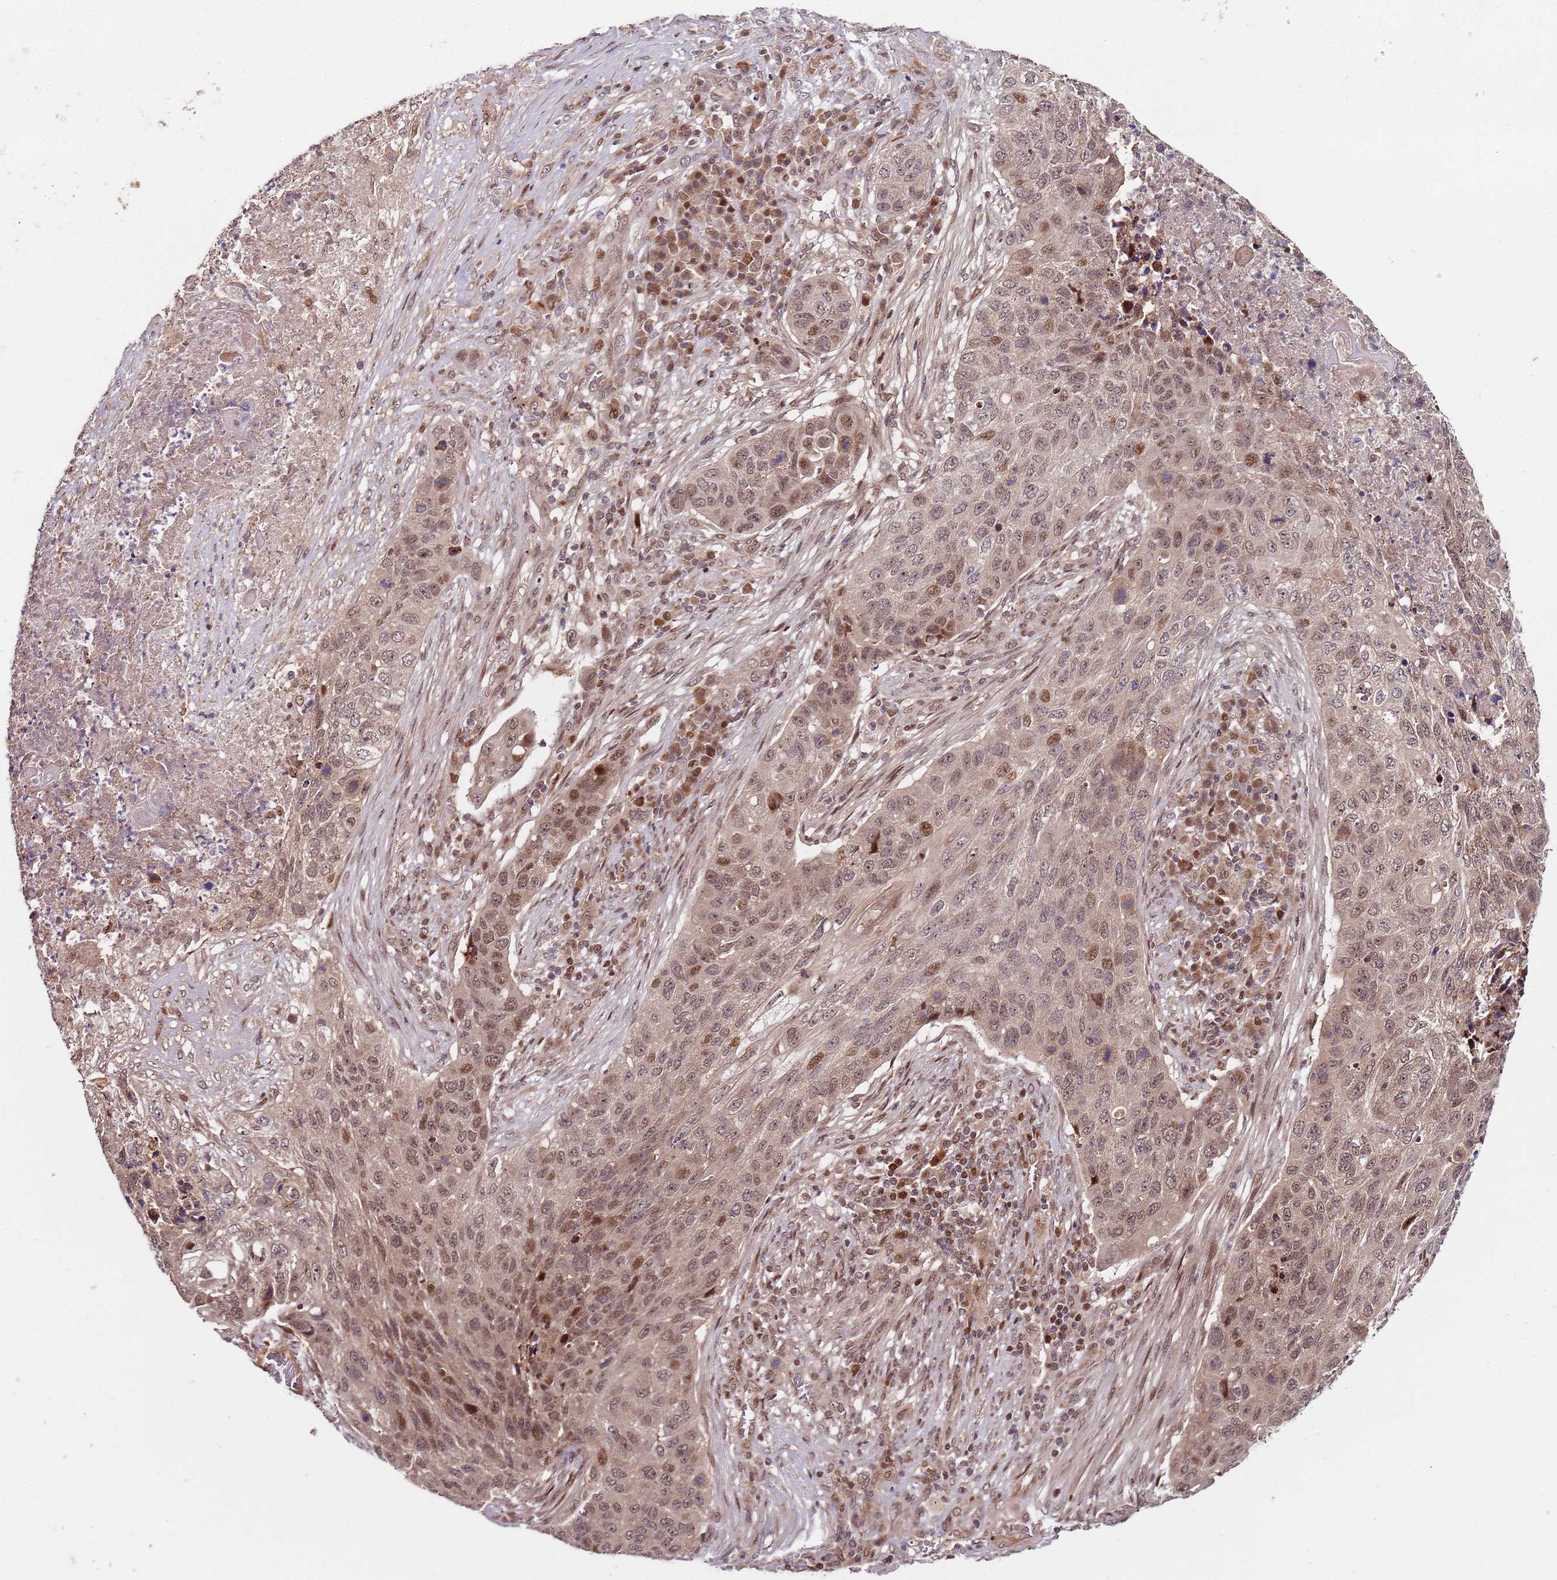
{"staining": {"intensity": "moderate", "quantity": "25%-75%", "location": "nuclear"}, "tissue": "lung cancer", "cell_type": "Tumor cells", "image_type": "cancer", "snomed": [{"axis": "morphology", "description": "Squamous cell carcinoma, NOS"}, {"axis": "topography", "description": "Lung"}], "caption": "A brown stain highlights moderate nuclear staining of a protein in human lung cancer tumor cells.", "gene": "EDC3", "patient": {"sex": "female", "age": 63}}